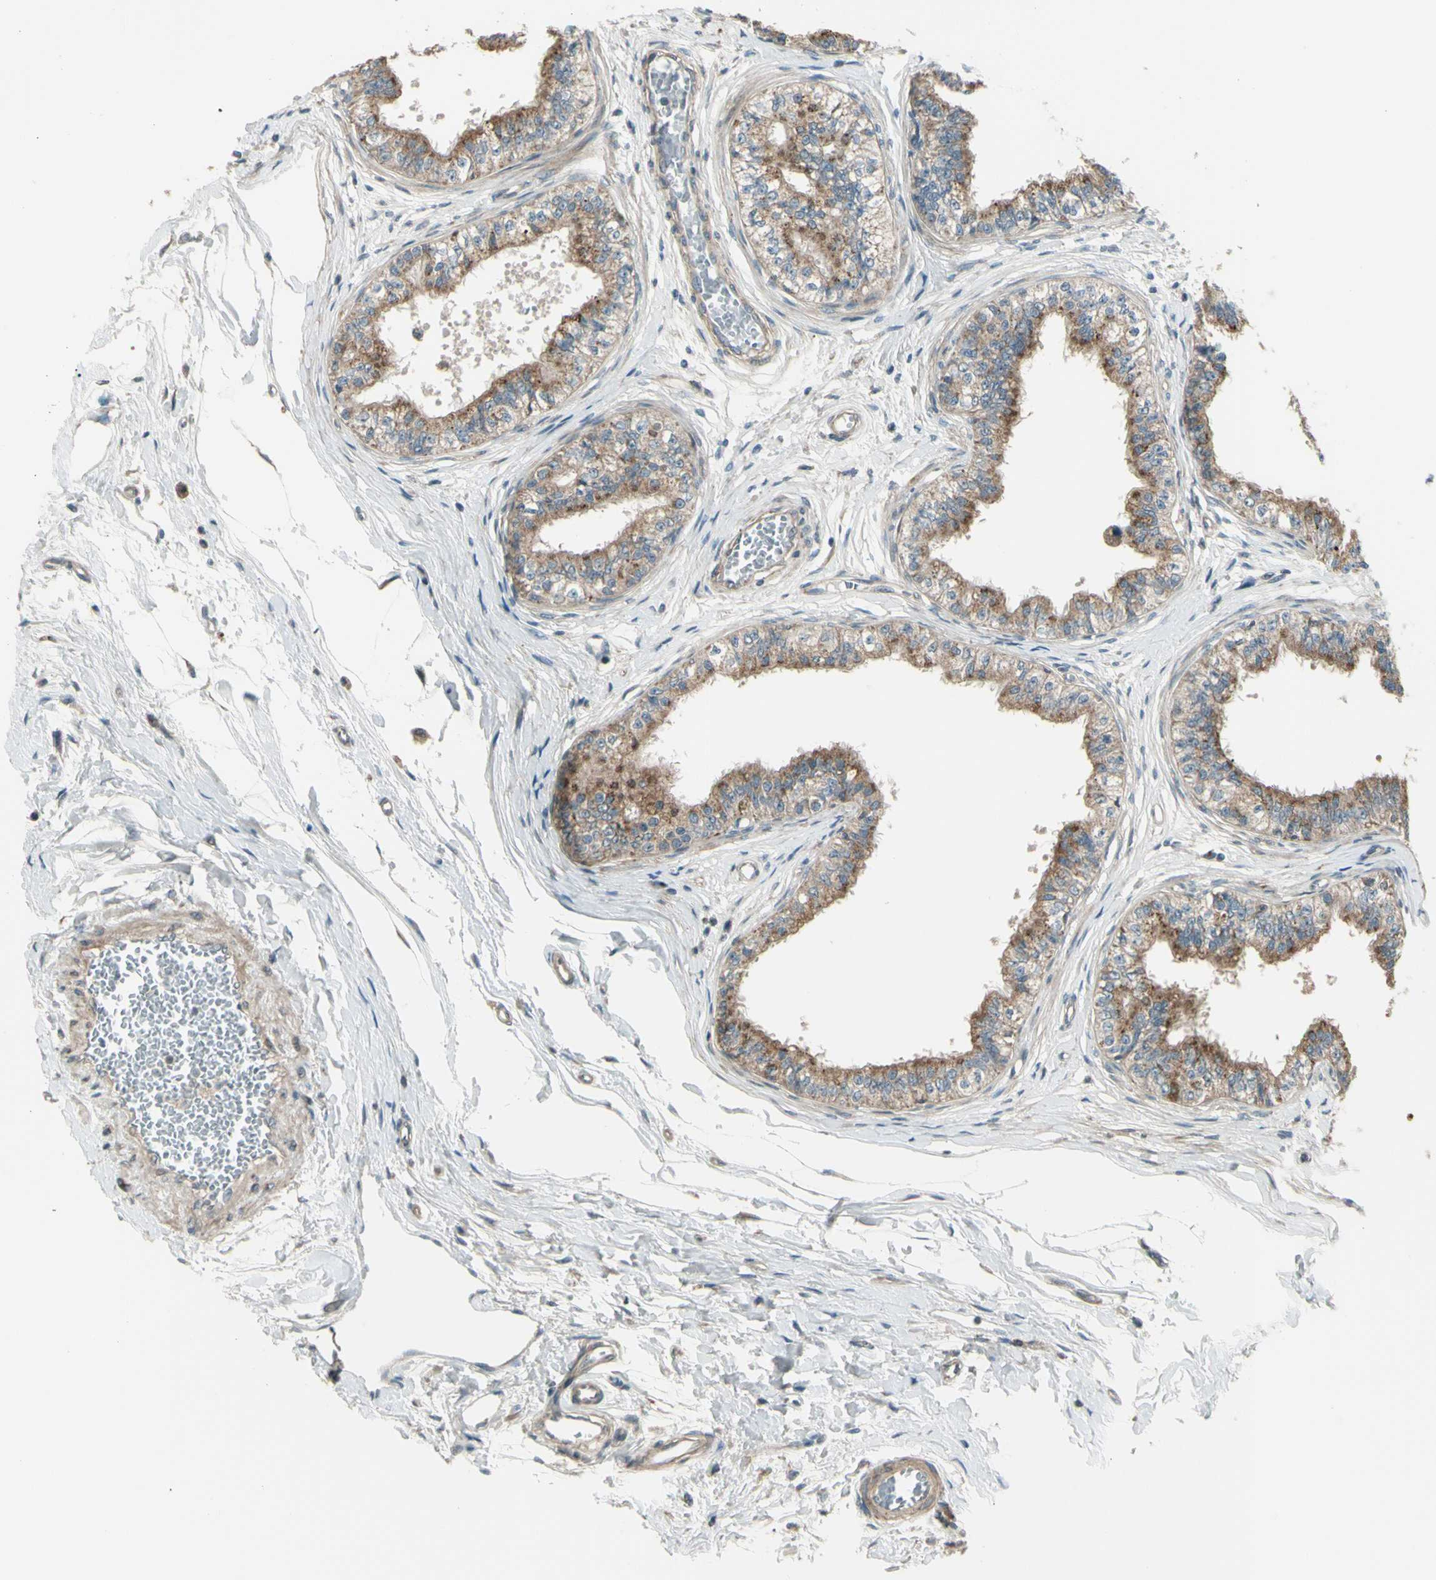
{"staining": {"intensity": "moderate", "quantity": ">75%", "location": "cytoplasmic/membranous"}, "tissue": "epididymis", "cell_type": "Glandular cells", "image_type": "normal", "snomed": [{"axis": "morphology", "description": "Normal tissue, NOS"}, {"axis": "morphology", "description": "Adenocarcinoma, metastatic, NOS"}, {"axis": "topography", "description": "Testis"}, {"axis": "topography", "description": "Epididymis"}], "caption": "This photomicrograph shows unremarkable epididymis stained with immunohistochemistry to label a protein in brown. The cytoplasmic/membranous of glandular cells show moderate positivity for the protein. Nuclei are counter-stained blue.", "gene": "OSTM1", "patient": {"sex": "male", "age": 26}}